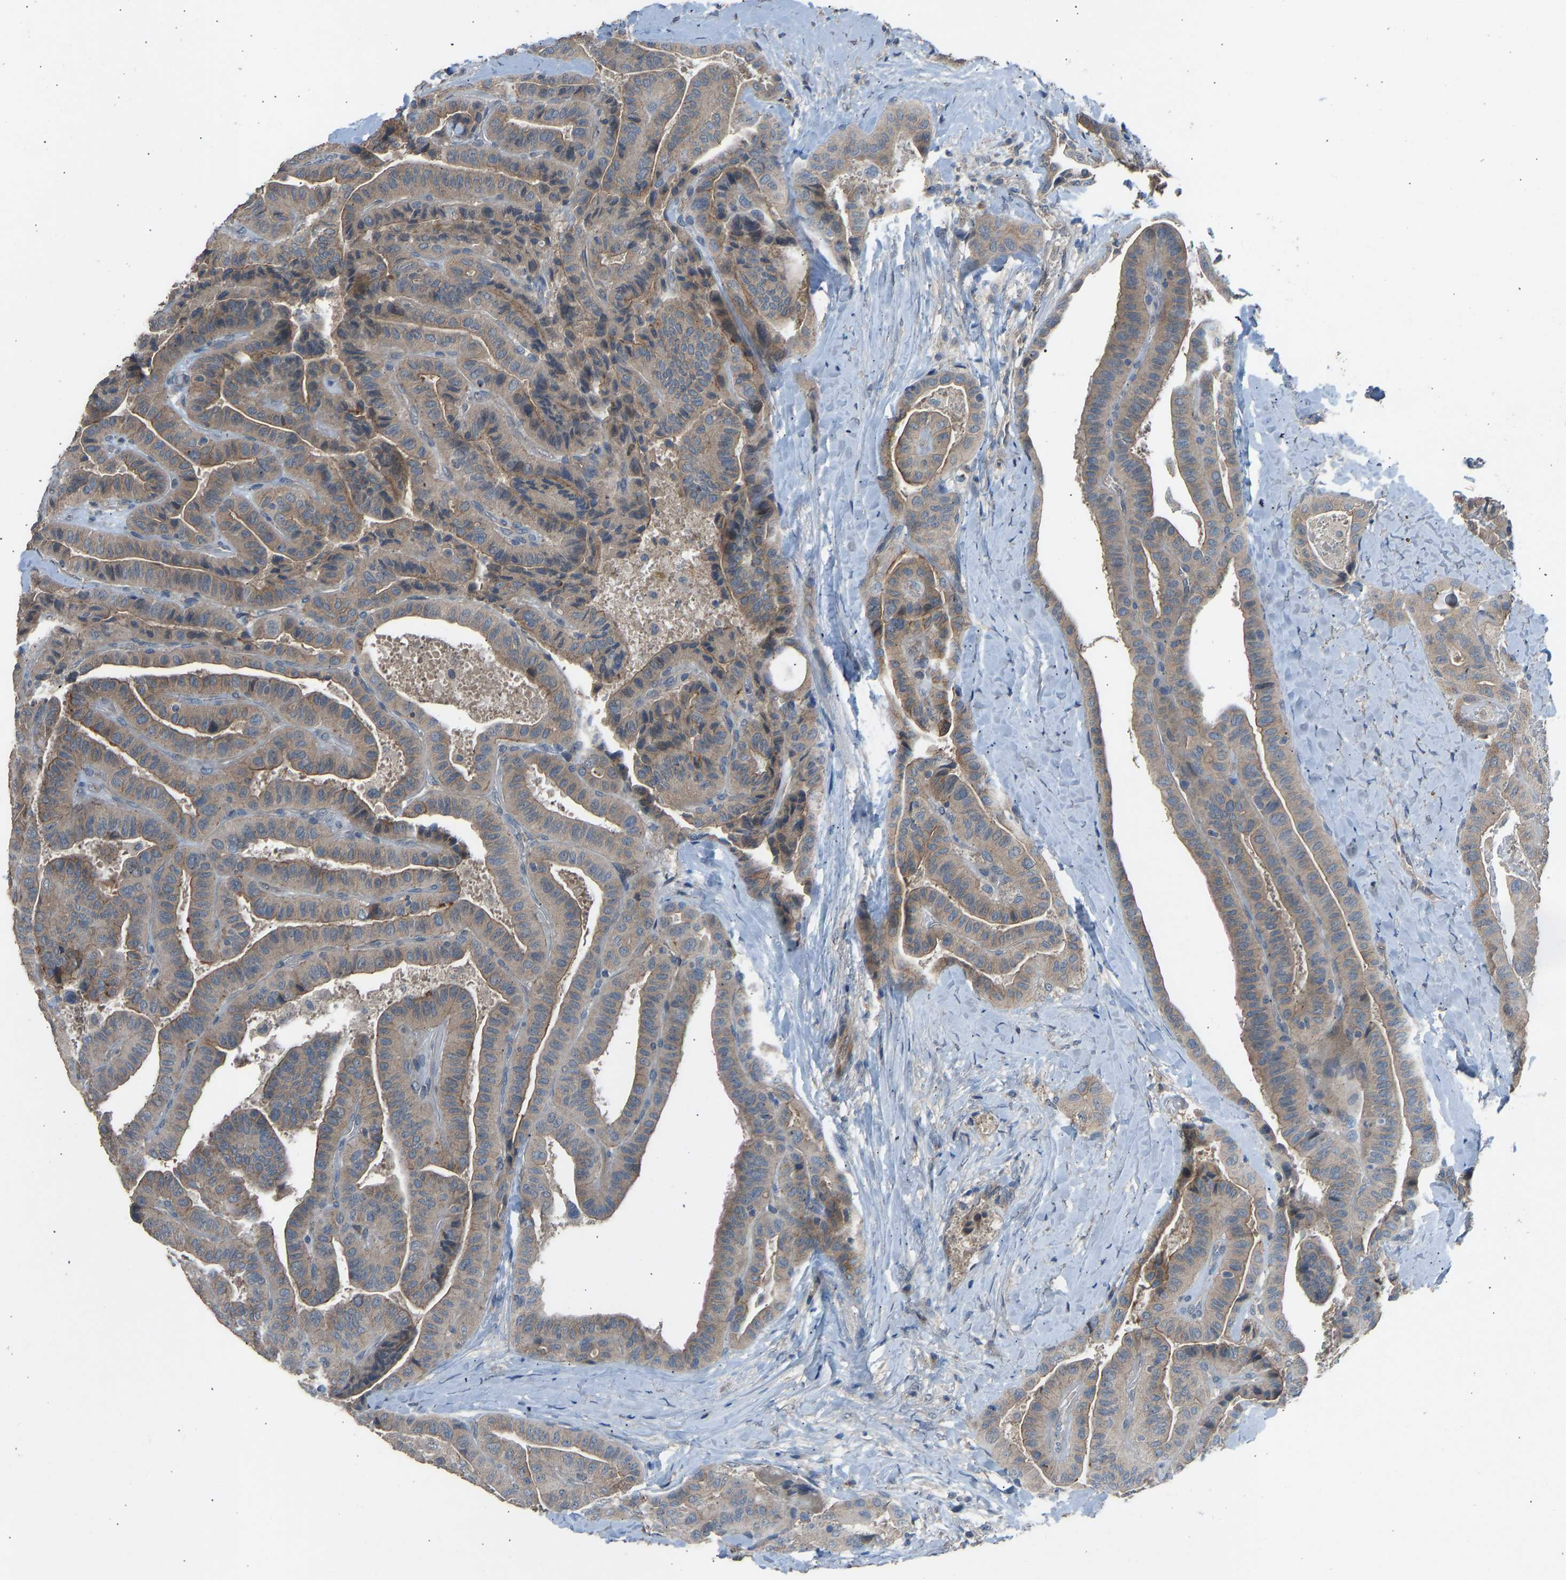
{"staining": {"intensity": "weak", "quantity": ">75%", "location": "cytoplasmic/membranous"}, "tissue": "thyroid cancer", "cell_type": "Tumor cells", "image_type": "cancer", "snomed": [{"axis": "morphology", "description": "Papillary adenocarcinoma, NOS"}, {"axis": "topography", "description": "Thyroid gland"}], "caption": "Papillary adenocarcinoma (thyroid) stained for a protein (brown) shows weak cytoplasmic/membranous positive expression in about >75% of tumor cells.", "gene": "SLC43A1", "patient": {"sex": "male", "age": 77}}